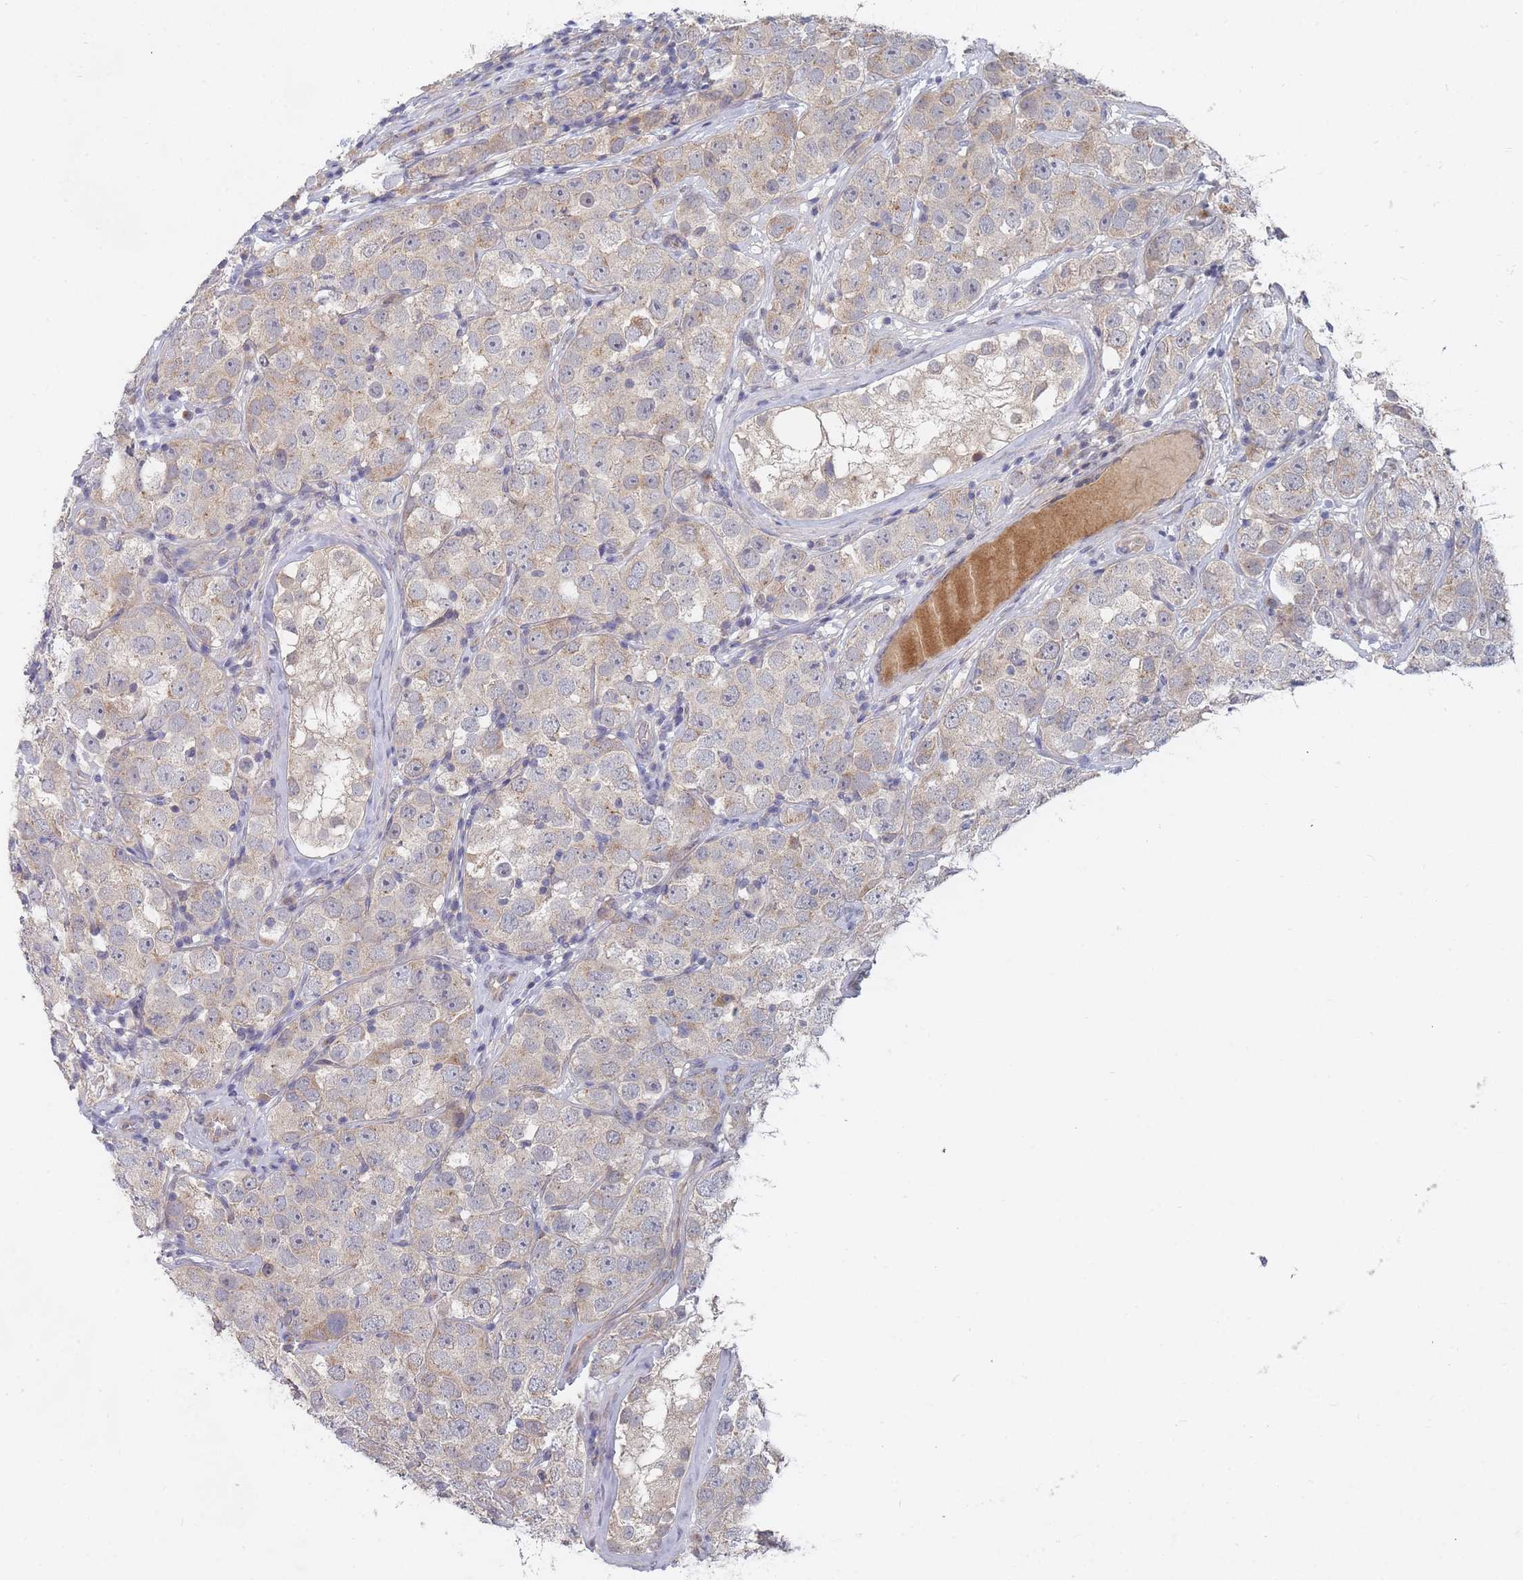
{"staining": {"intensity": "weak", "quantity": "<25%", "location": "cytoplasmic/membranous"}, "tissue": "testis cancer", "cell_type": "Tumor cells", "image_type": "cancer", "snomed": [{"axis": "morphology", "description": "Seminoma, NOS"}, {"axis": "topography", "description": "Testis"}], "caption": "This is an immunohistochemistry (IHC) image of testis seminoma. There is no positivity in tumor cells.", "gene": "SLC35F5", "patient": {"sex": "male", "age": 28}}